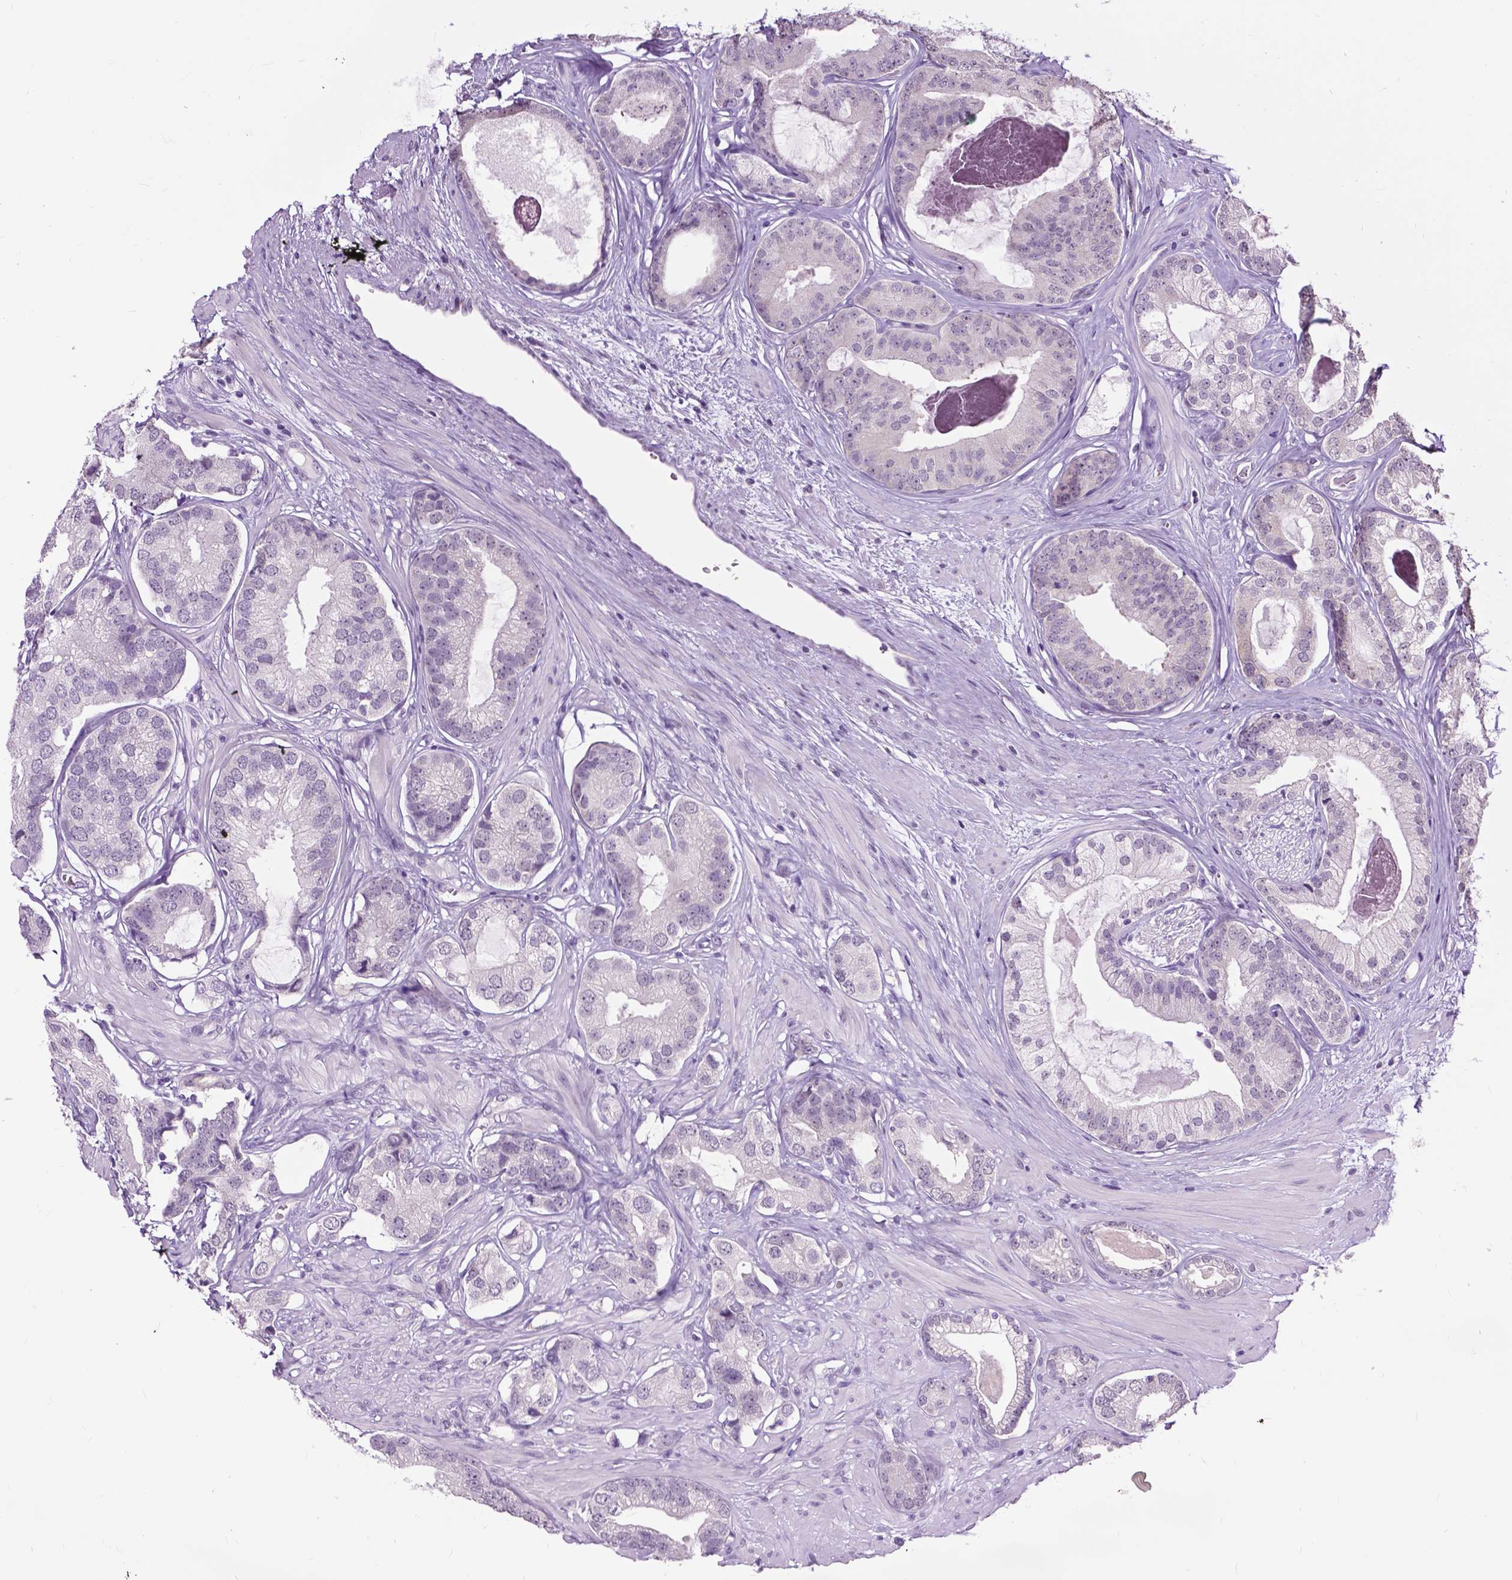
{"staining": {"intensity": "negative", "quantity": "none", "location": "none"}, "tissue": "prostate cancer", "cell_type": "Tumor cells", "image_type": "cancer", "snomed": [{"axis": "morphology", "description": "Adenocarcinoma, Low grade"}, {"axis": "topography", "description": "Prostate"}], "caption": "Prostate low-grade adenocarcinoma stained for a protein using immunohistochemistry (IHC) exhibits no positivity tumor cells.", "gene": "GPR37L1", "patient": {"sex": "male", "age": 61}}